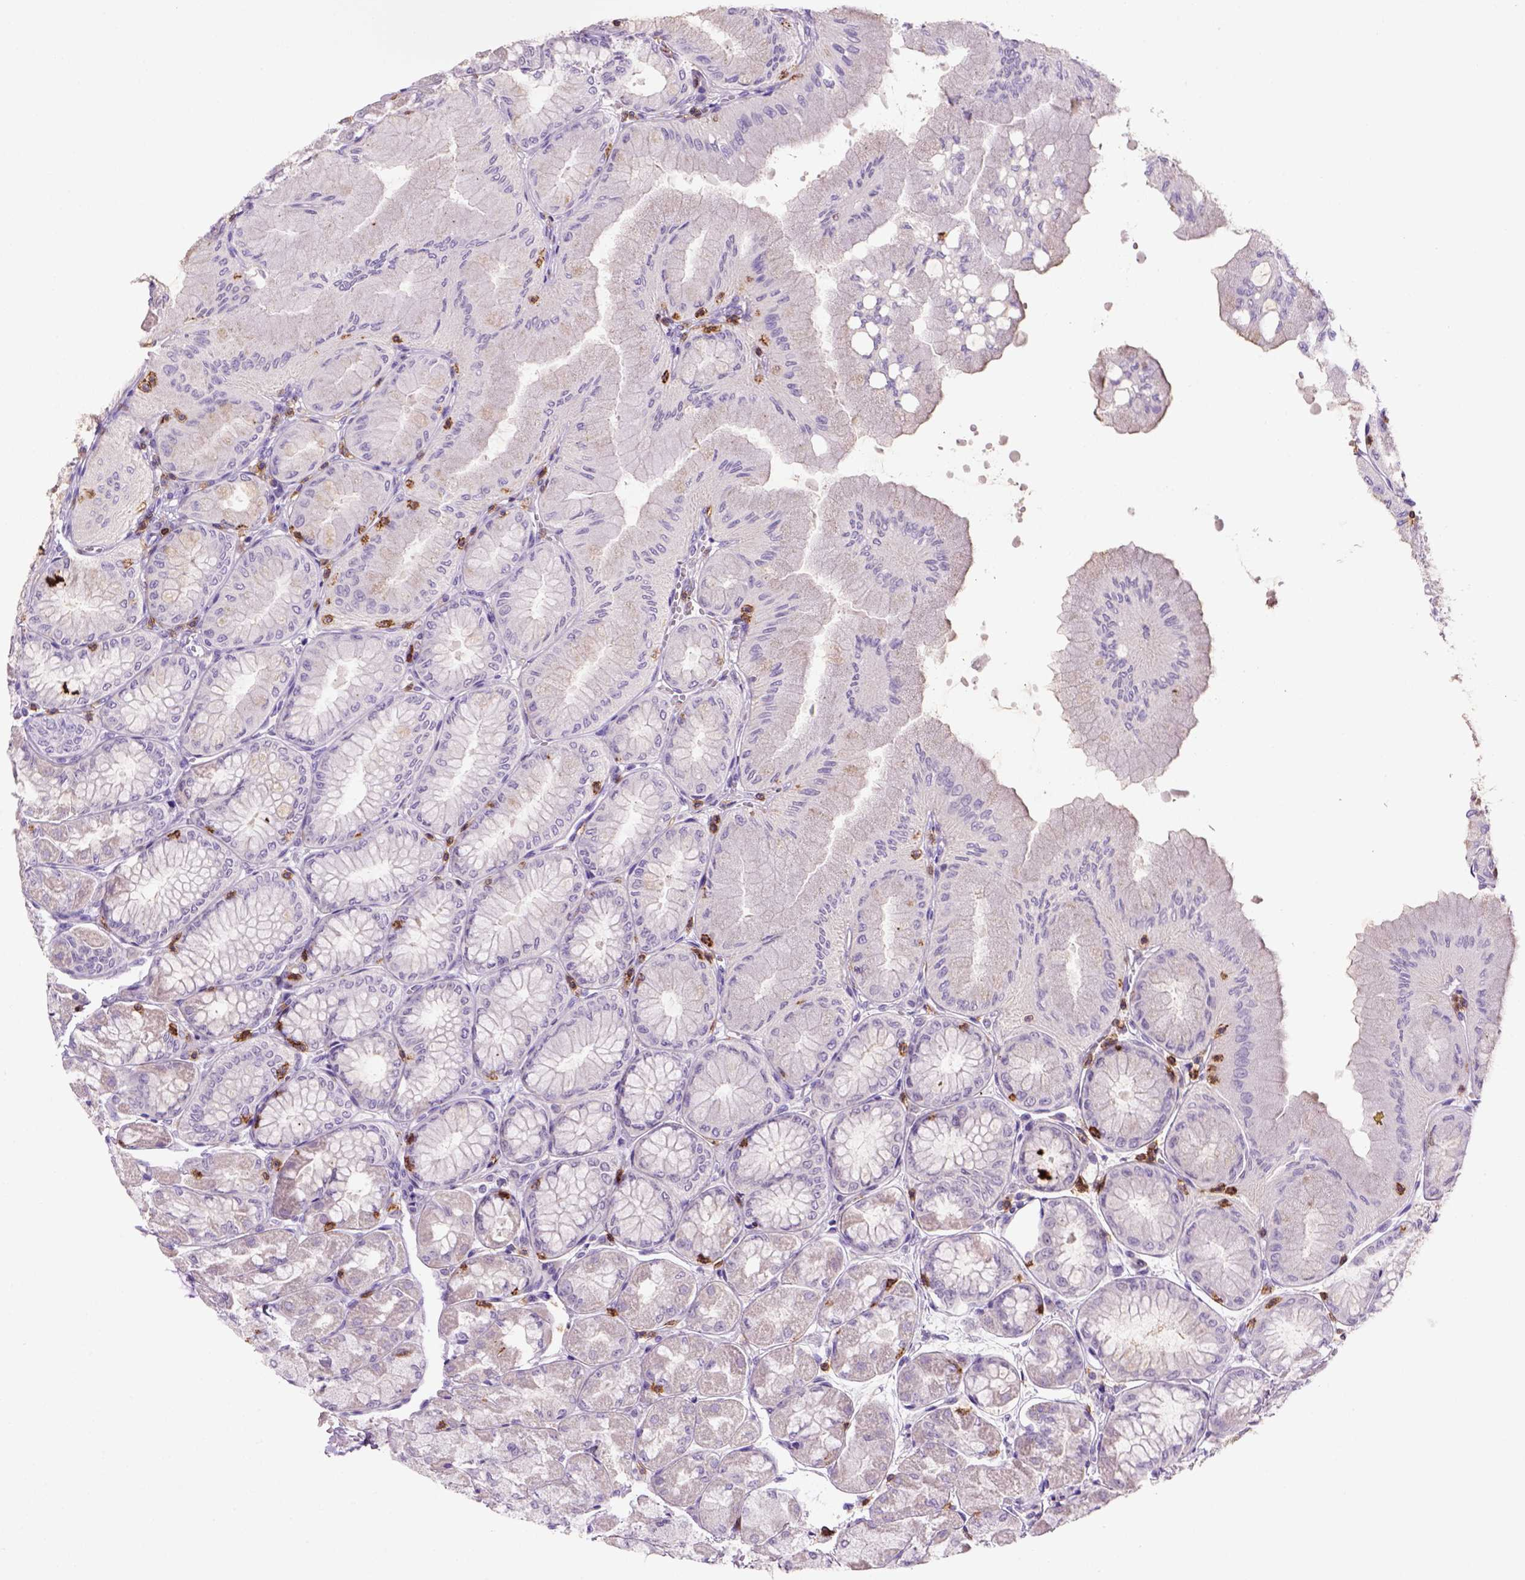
{"staining": {"intensity": "negative", "quantity": "none", "location": "none"}, "tissue": "stomach", "cell_type": "Glandular cells", "image_type": "normal", "snomed": [{"axis": "morphology", "description": "Normal tissue, NOS"}, {"axis": "topography", "description": "Stomach, upper"}], "caption": "An immunohistochemistry micrograph of normal stomach is shown. There is no staining in glandular cells of stomach. (IHC, brightfield microscopy, high magnification).", "gene": "CD3E", "patient": {"sex": "male", "age": 60}}